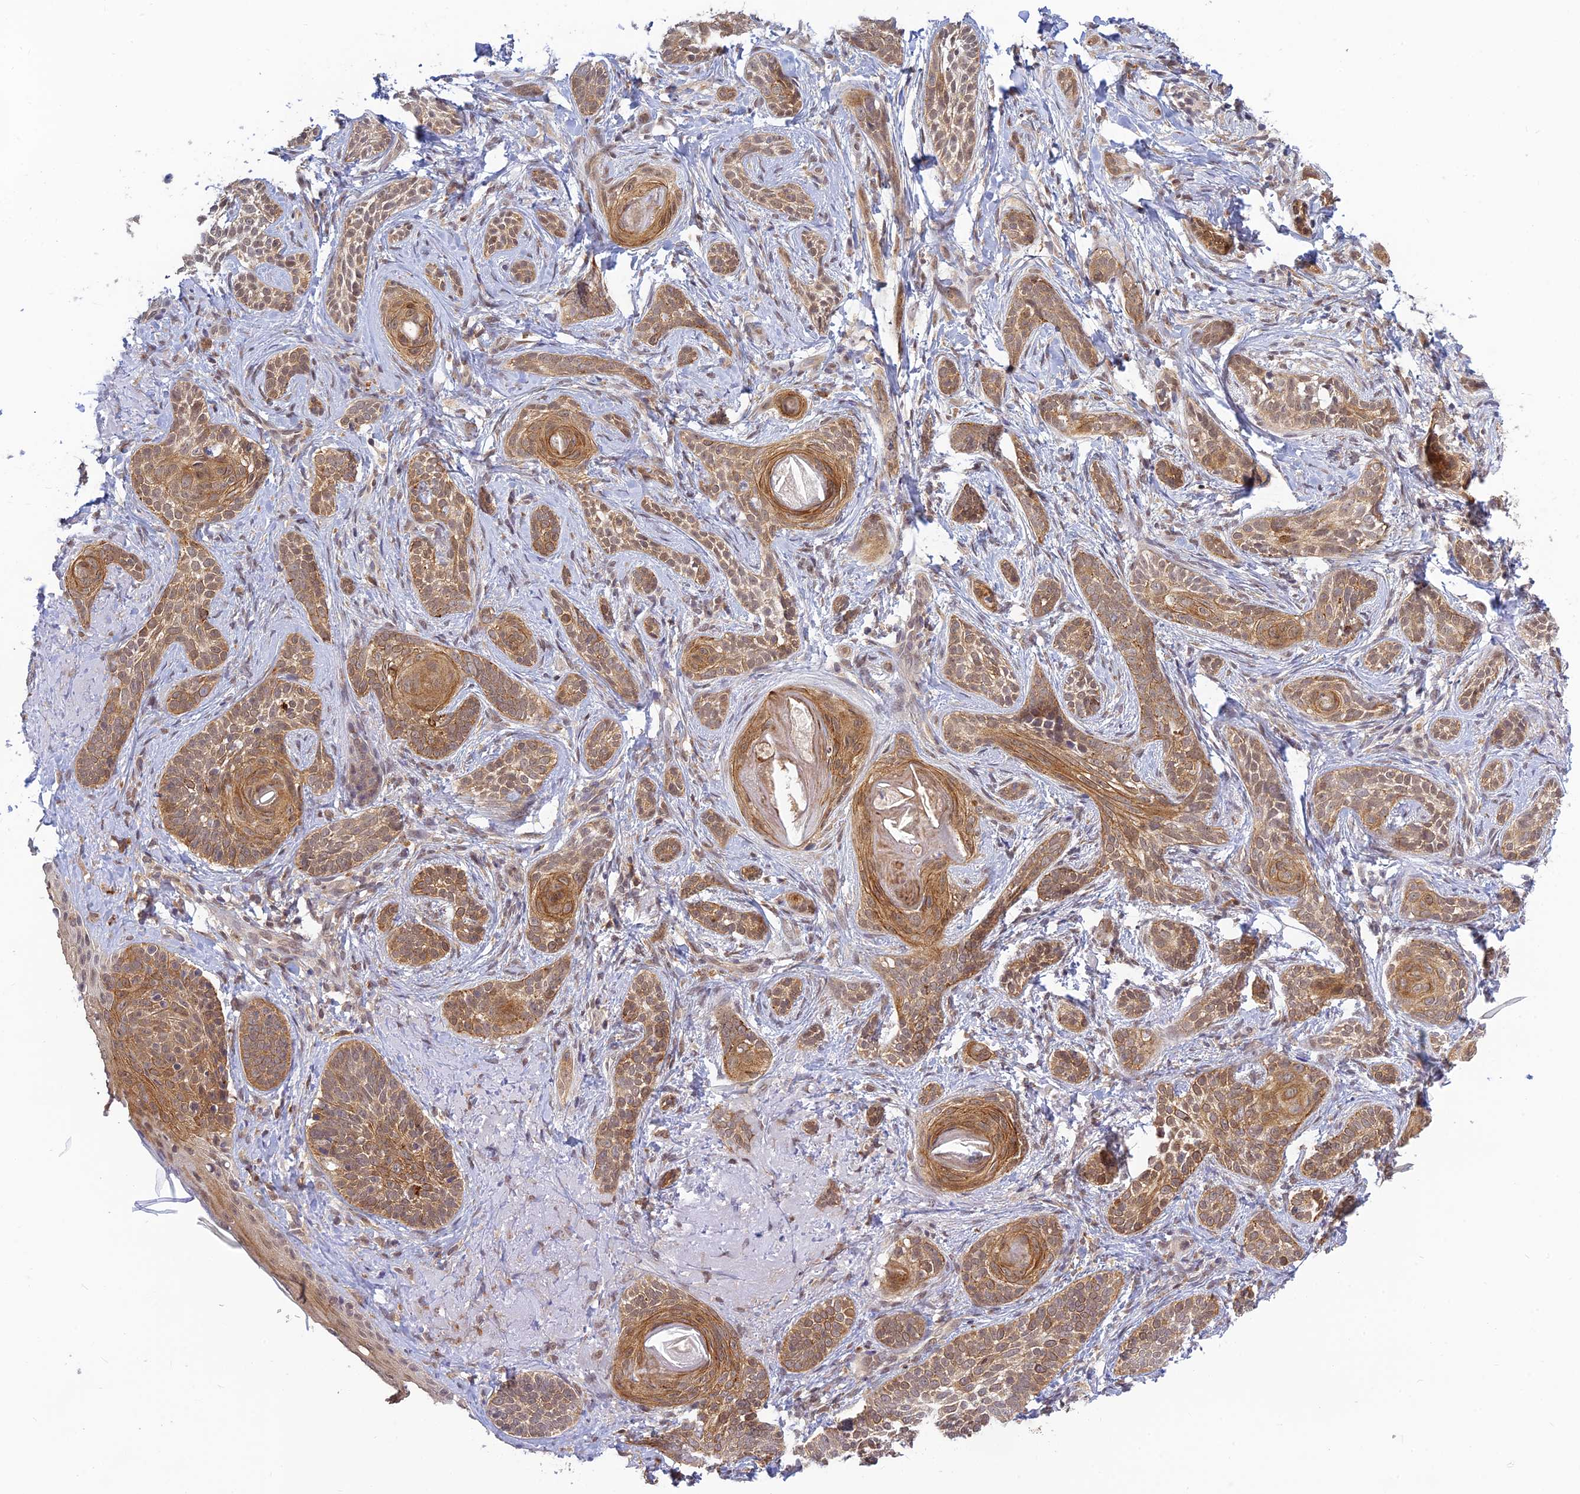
{"staining": {"intensity": "moderate", "quantity": ">75%", "location": "cytoplasmic/membranous,nuclear"}, "tissue": "skin cancer", "cell_type": "Tumor cells", "image_type": "cancer", "snomed": [{"axis": "morphology", "description": "Basal cell carcinoma"}, {"axis": "topography", "description": "Skin"}], "caption": "A histopathology image of skin cancer stained for a protein exhibits moderate cytoplasmic/membranous and nuclear brown staining in tumor cells.", "gene": "SKIC8", "patient": {"sex": "male", "age": 71}}